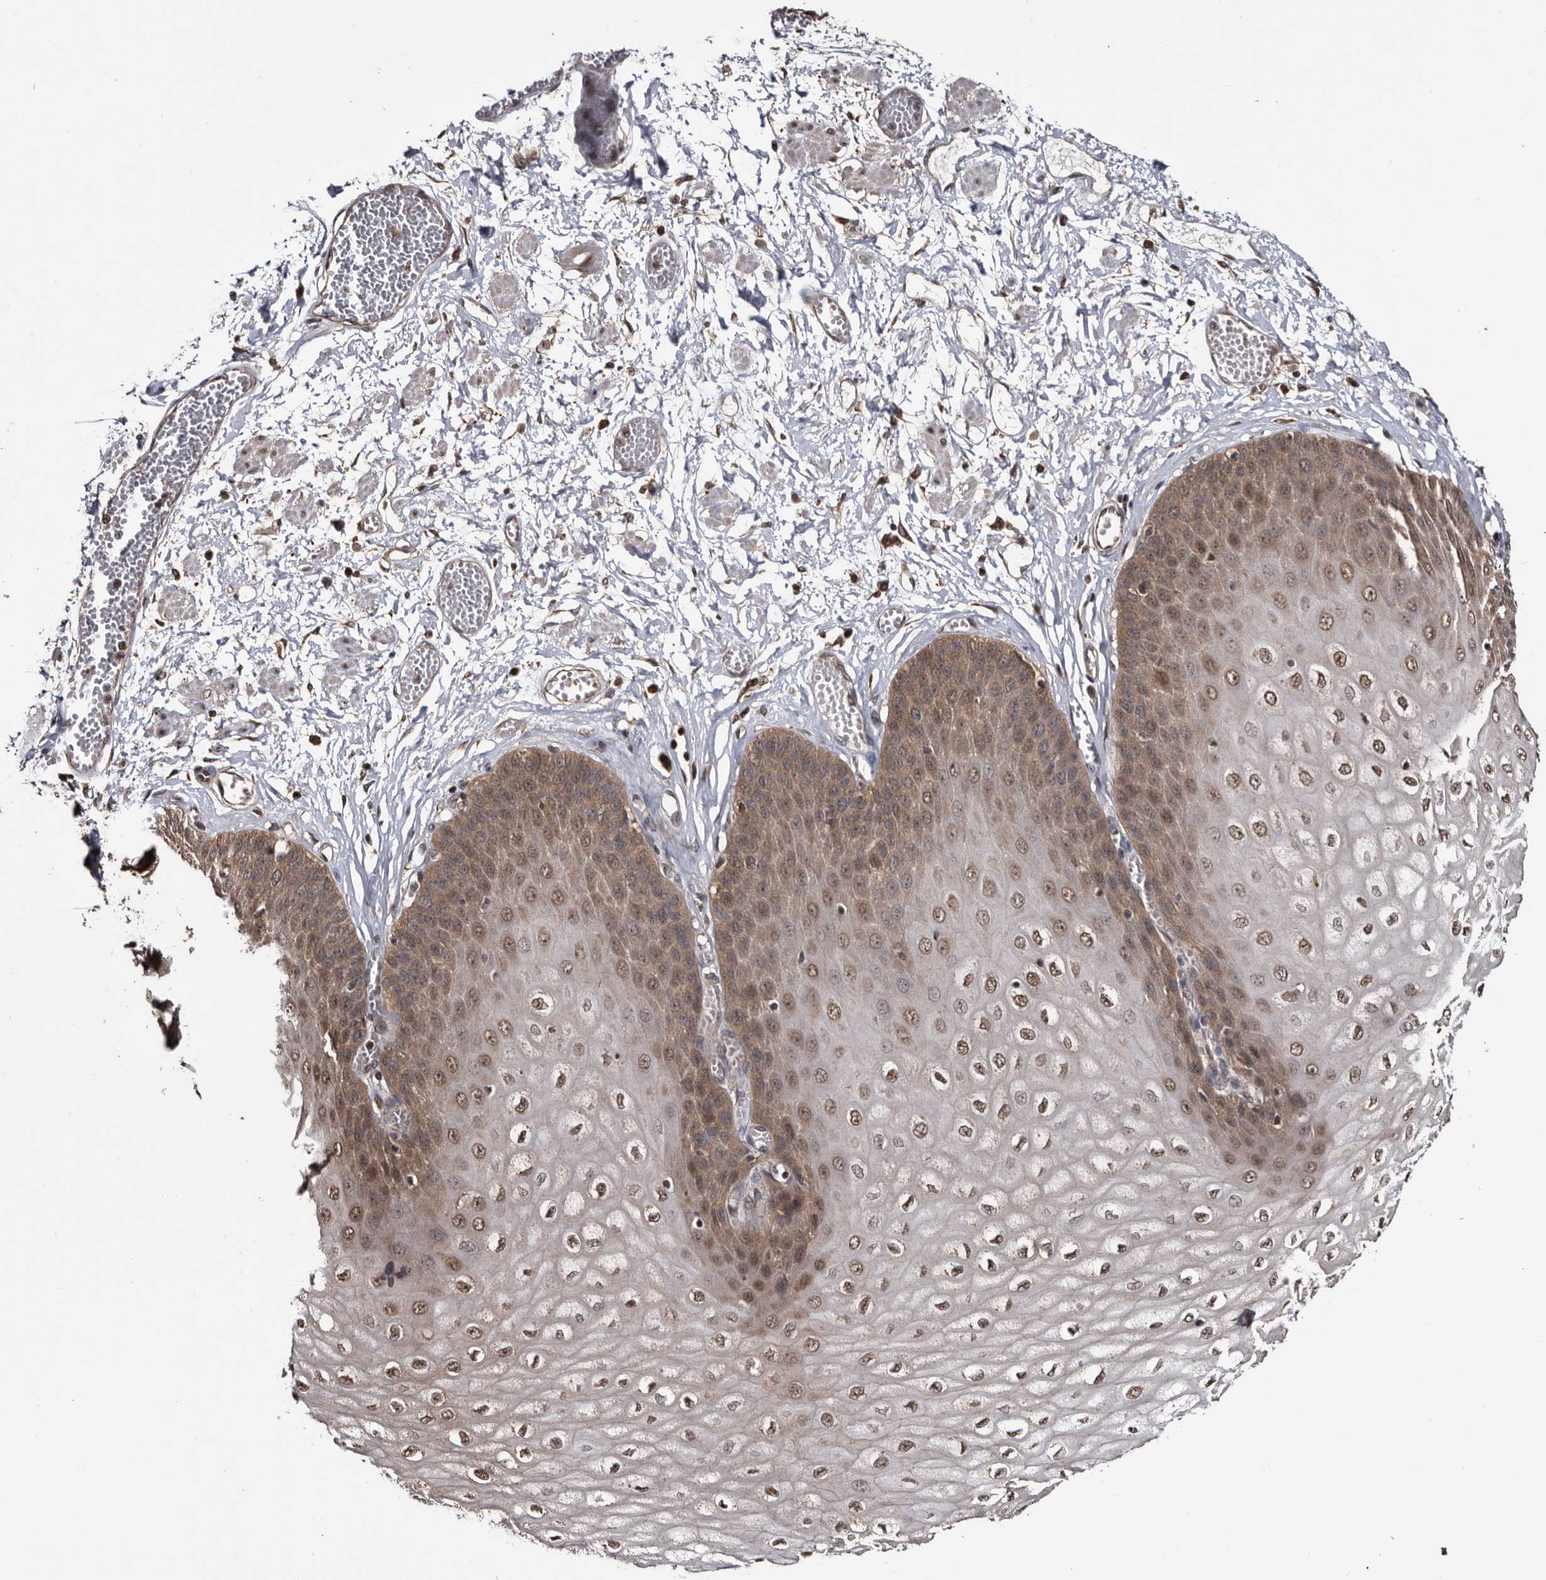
{"staining": {"intensity": "moderate", "quantity": ">75%", "location": "cytoplasmic/membranous,nuclear"}, "tissue": "esophagus", "cell_type": "Squamous epithelial cells", "image_type": "normal", "snomed": [{"axis": "morphology", "description": "Normal tissue, NOS"}, {"axis": "topography", "description": "Esophagus"}], "caption": "Brown immunohistochemical staining in unremarkable esophagus shows moderate cytoplasmic/membranous,nuclear staining in about >75% of squamous epithelial cells.", "gene": "TTI2", "patient": {"sex": "male", "age": 60}}